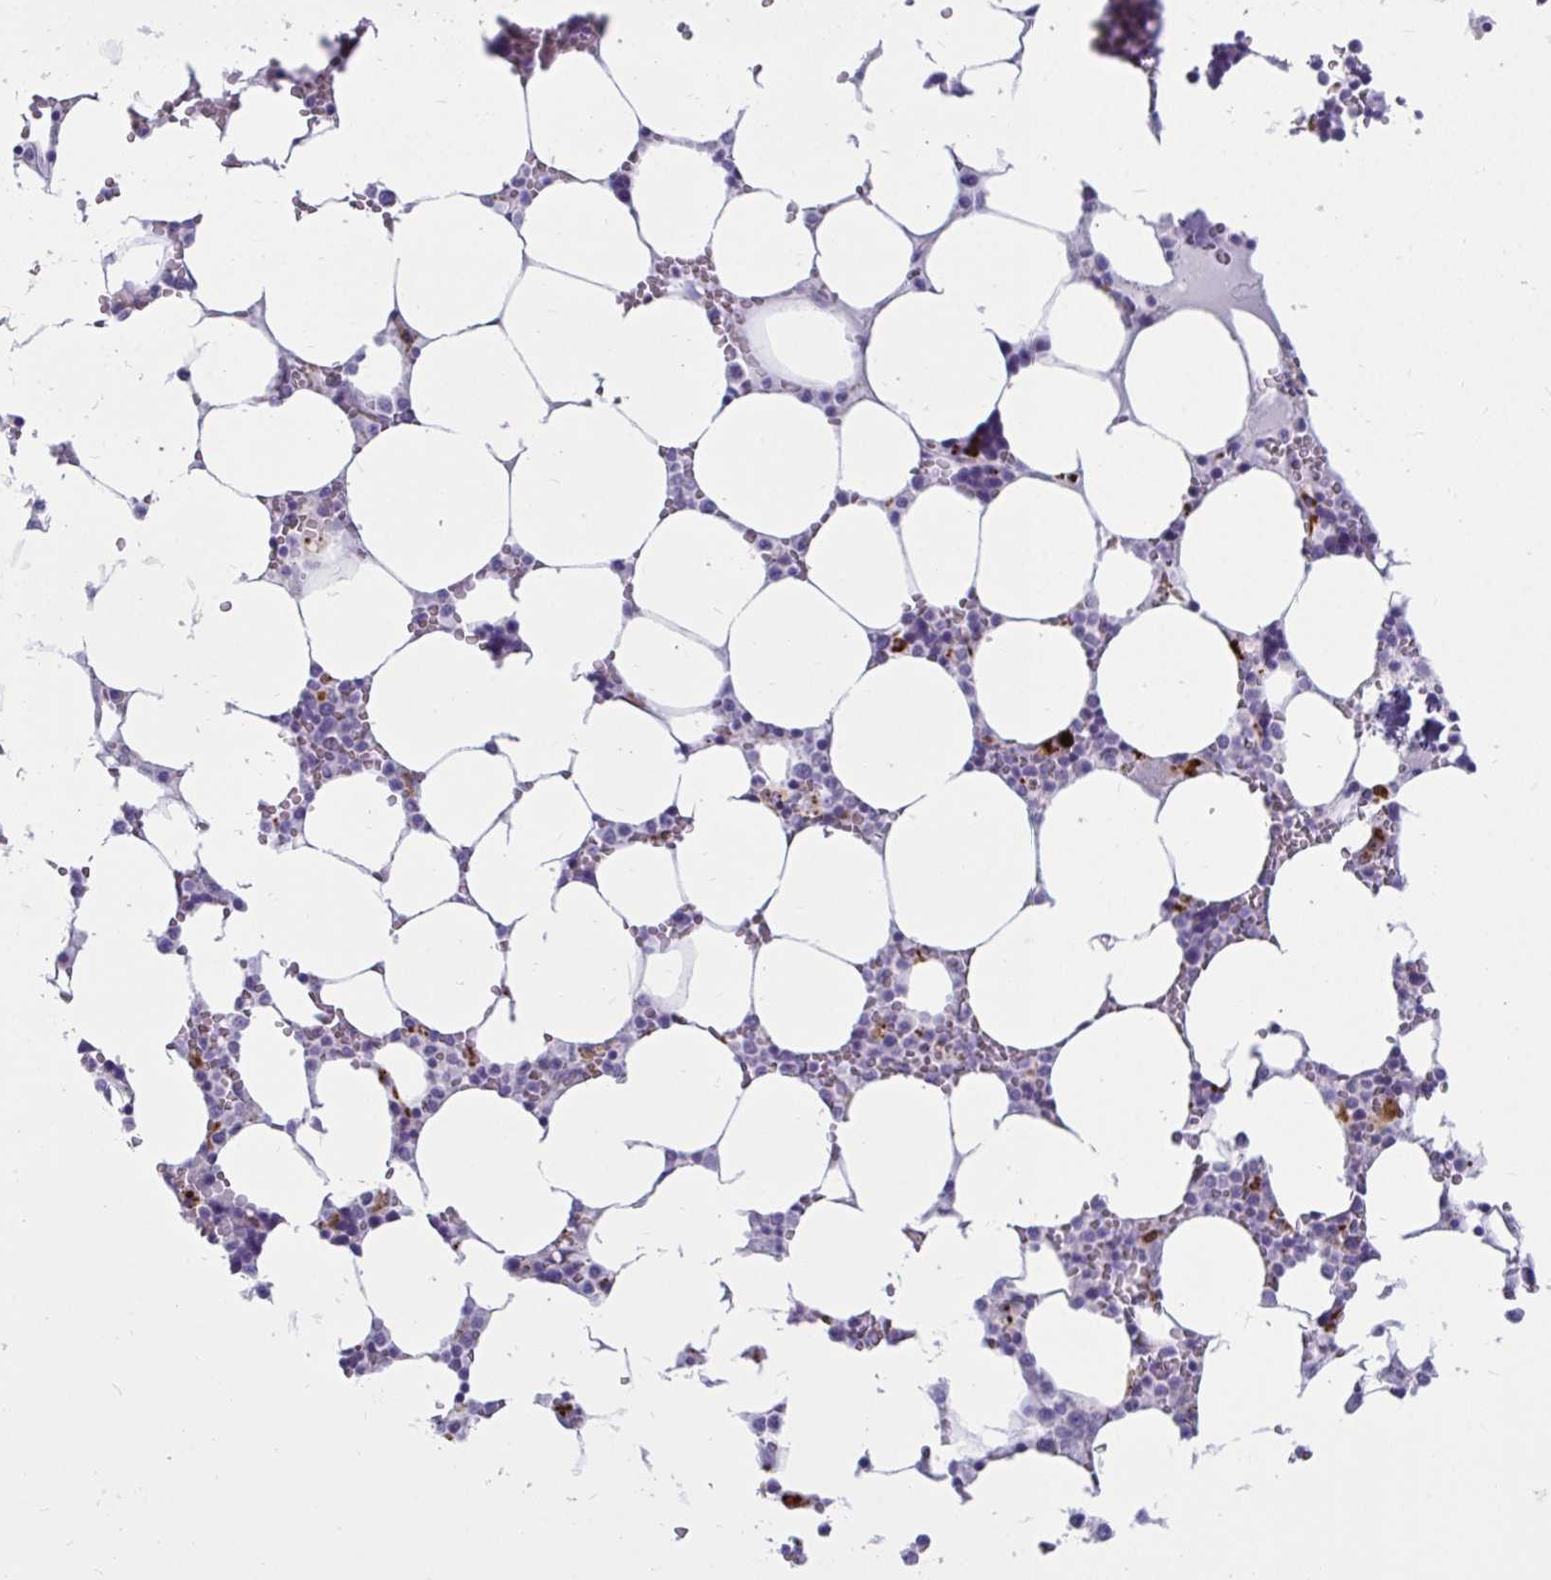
{"staining": {"intensity": "moderate", "quantity": "<25%", "location": "cytoplasmic/membranous"}, "tissue": "bone marrow", "cell_type": "Hematopoietic cells", "image_type": "normal", "snomed": [{"axis": "morphology", "description": "Normal tissue, NOS"}, {"axis": "topography", "description": "Bone marrow"}], "caption": "IHC staining of normal bone marrow, which exhibits low levels of moderate cytoplasmic/membranous positivity in approximately <25% of hematopoietic cells indicating moderate cytoplasmic/membranous protein positivity. The staining was performed using DAB (brown) for protein detection and nuclei were counterstained in hematoxylin (blue).", "gene": "CTSZ", "patient": {"sex": "male", "age": 64}}